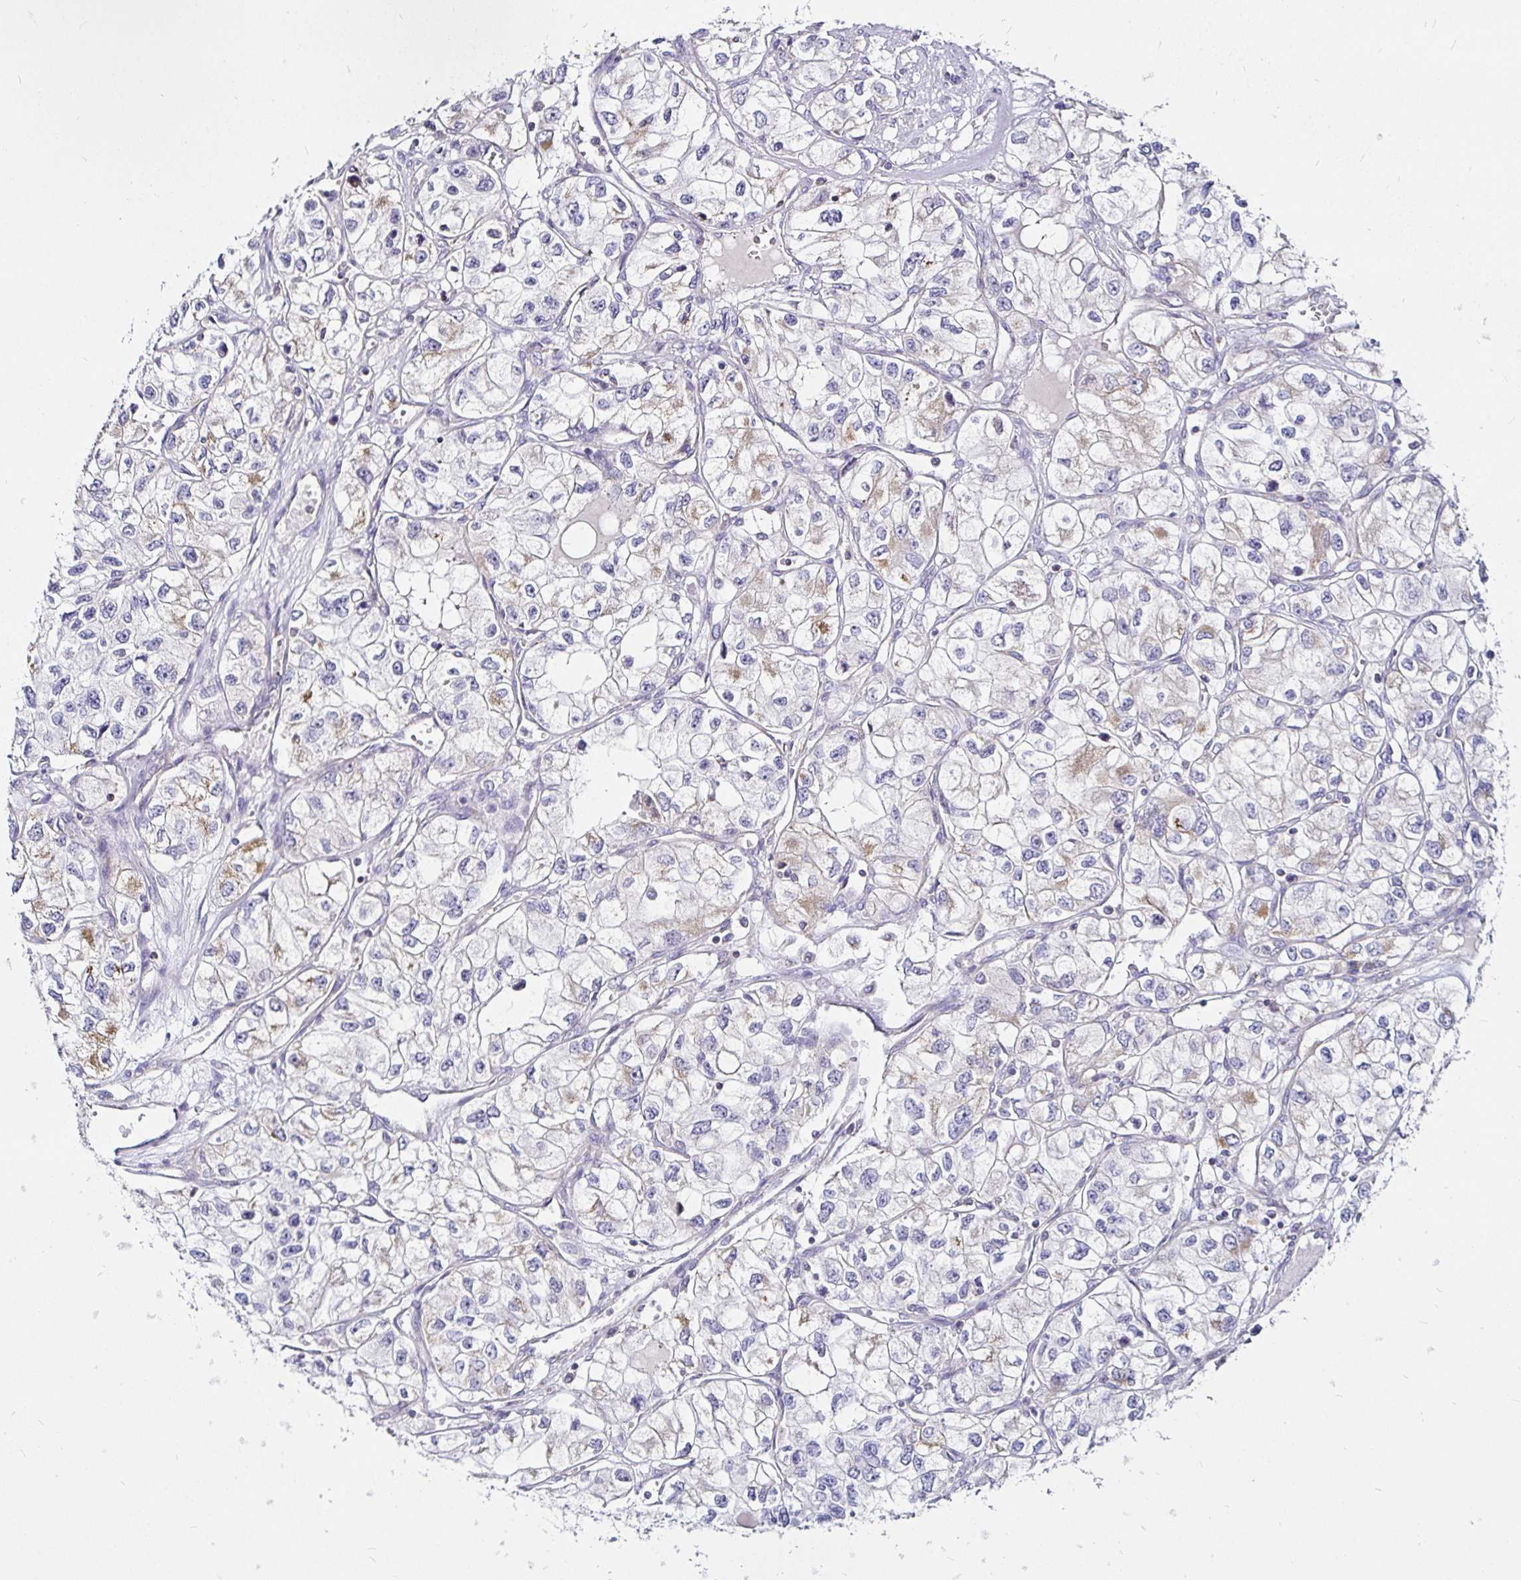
{"staining": {"intensity": "negative", "quantity": "none", "location": "none"}, "tissue": "renal cancer", "cell_type": "Tumor cells", "image_type": "cancer", "snomed": [{"axis": "morphology", "description": "Adenocarcinoma, NOS"}, {"axis": "topography", "description": "Kidney"}], "caption": "The photomicrograph shows no staining of tumor cells in renal cancer (adenocarcinoma). (DAB IHC, high magnification).", "gene": "PGAM2", "patient": {"sex": "female", "age": 59}}